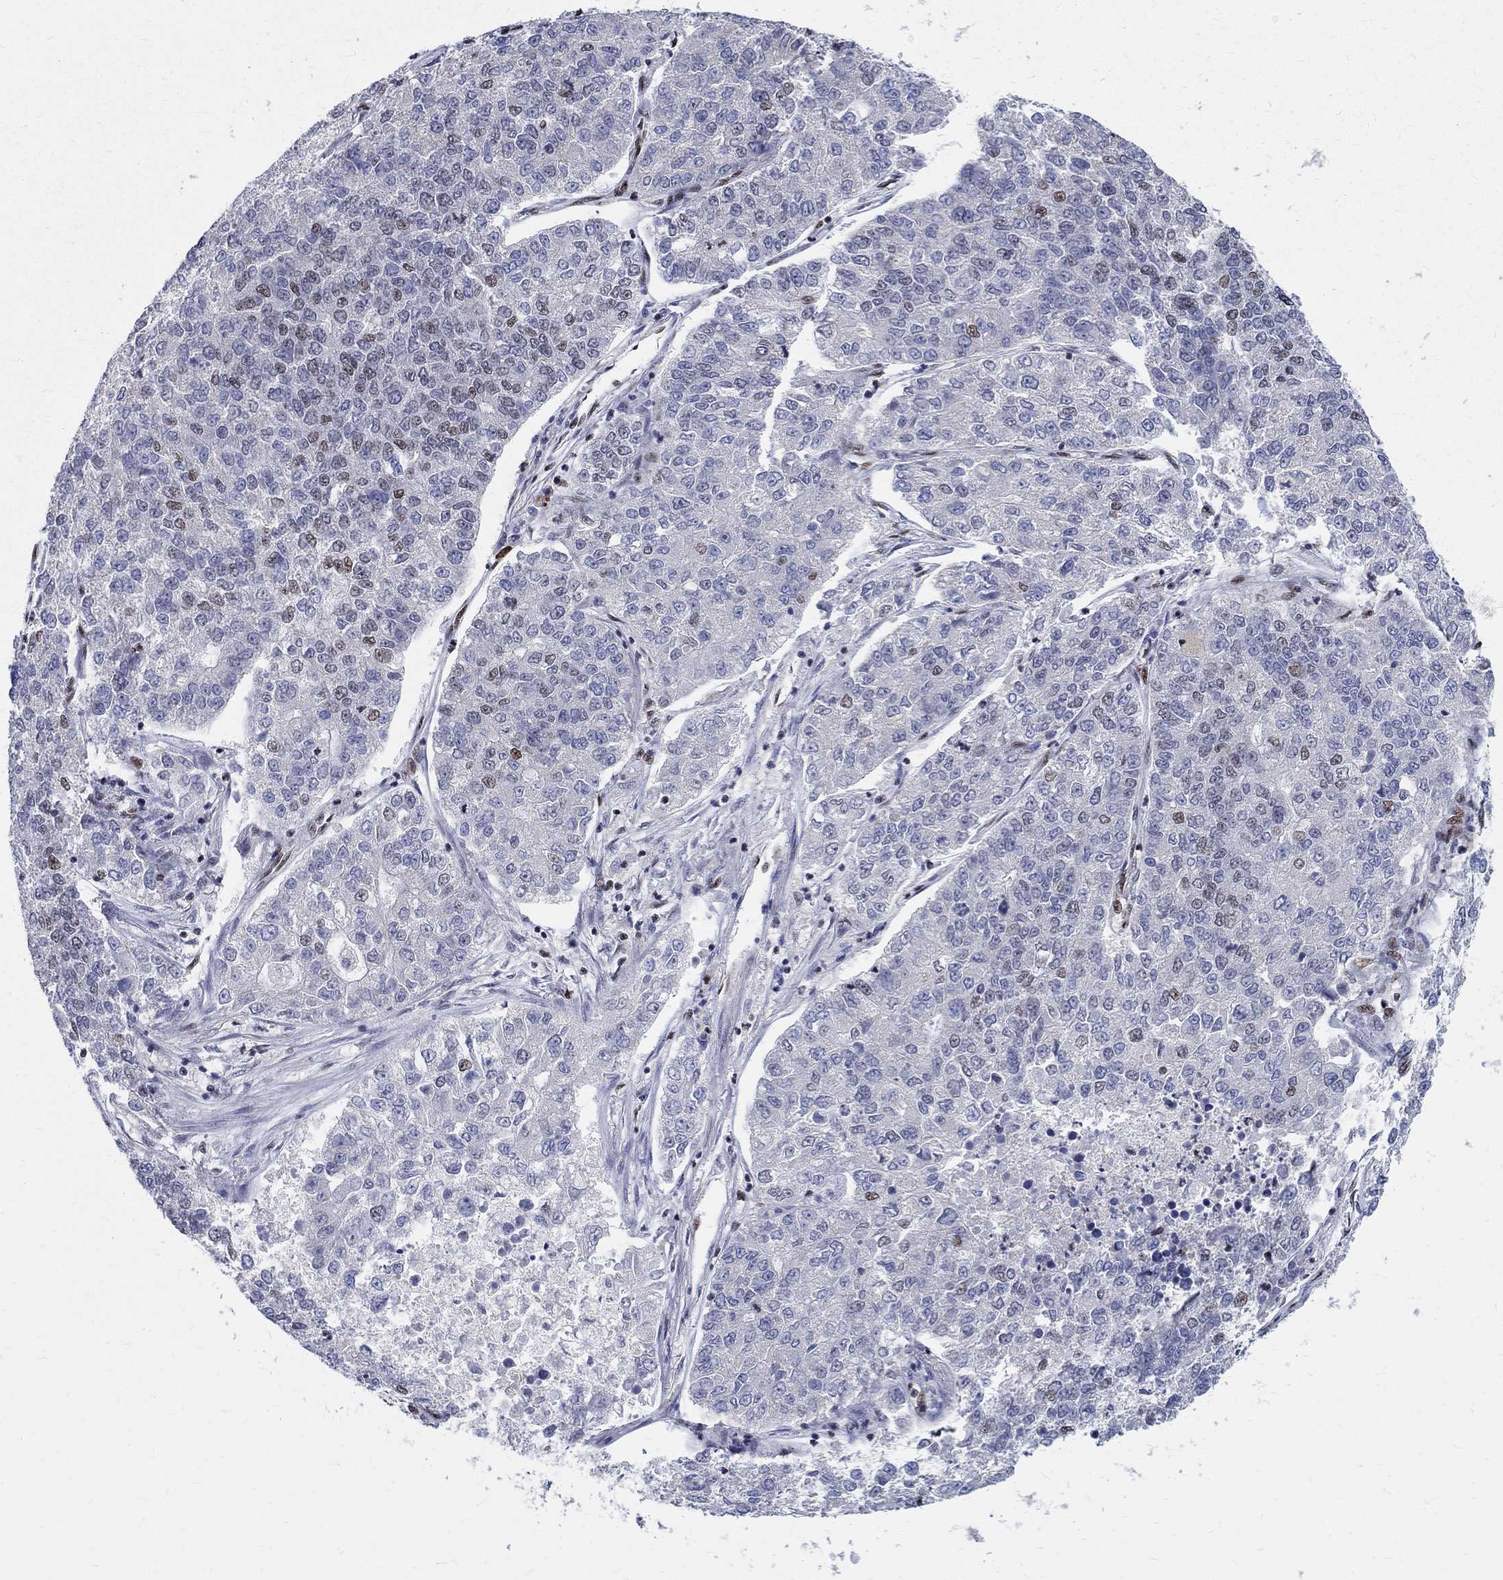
{"staining": {"intensity": "weak", "quantity": "<25%", "location": "nuclear"}, "tissue": "lung cancer", "cell_type": "Tumor cells", "image_type": "cancer", "snomed": [{"axis": "morphology", "description": "Adenocarcinoma, NOS"}, {"axis": "topography", "description": "Lung"}], "caption": "This micrograph is of adenocarcinoma (lung) stained with IHC to label a protein in brown with the nuclei are counter-stained blue. There is no staining in tumor cells.", "gene": "FBXO16", "patient": {"sex": "male", "age": 49}}